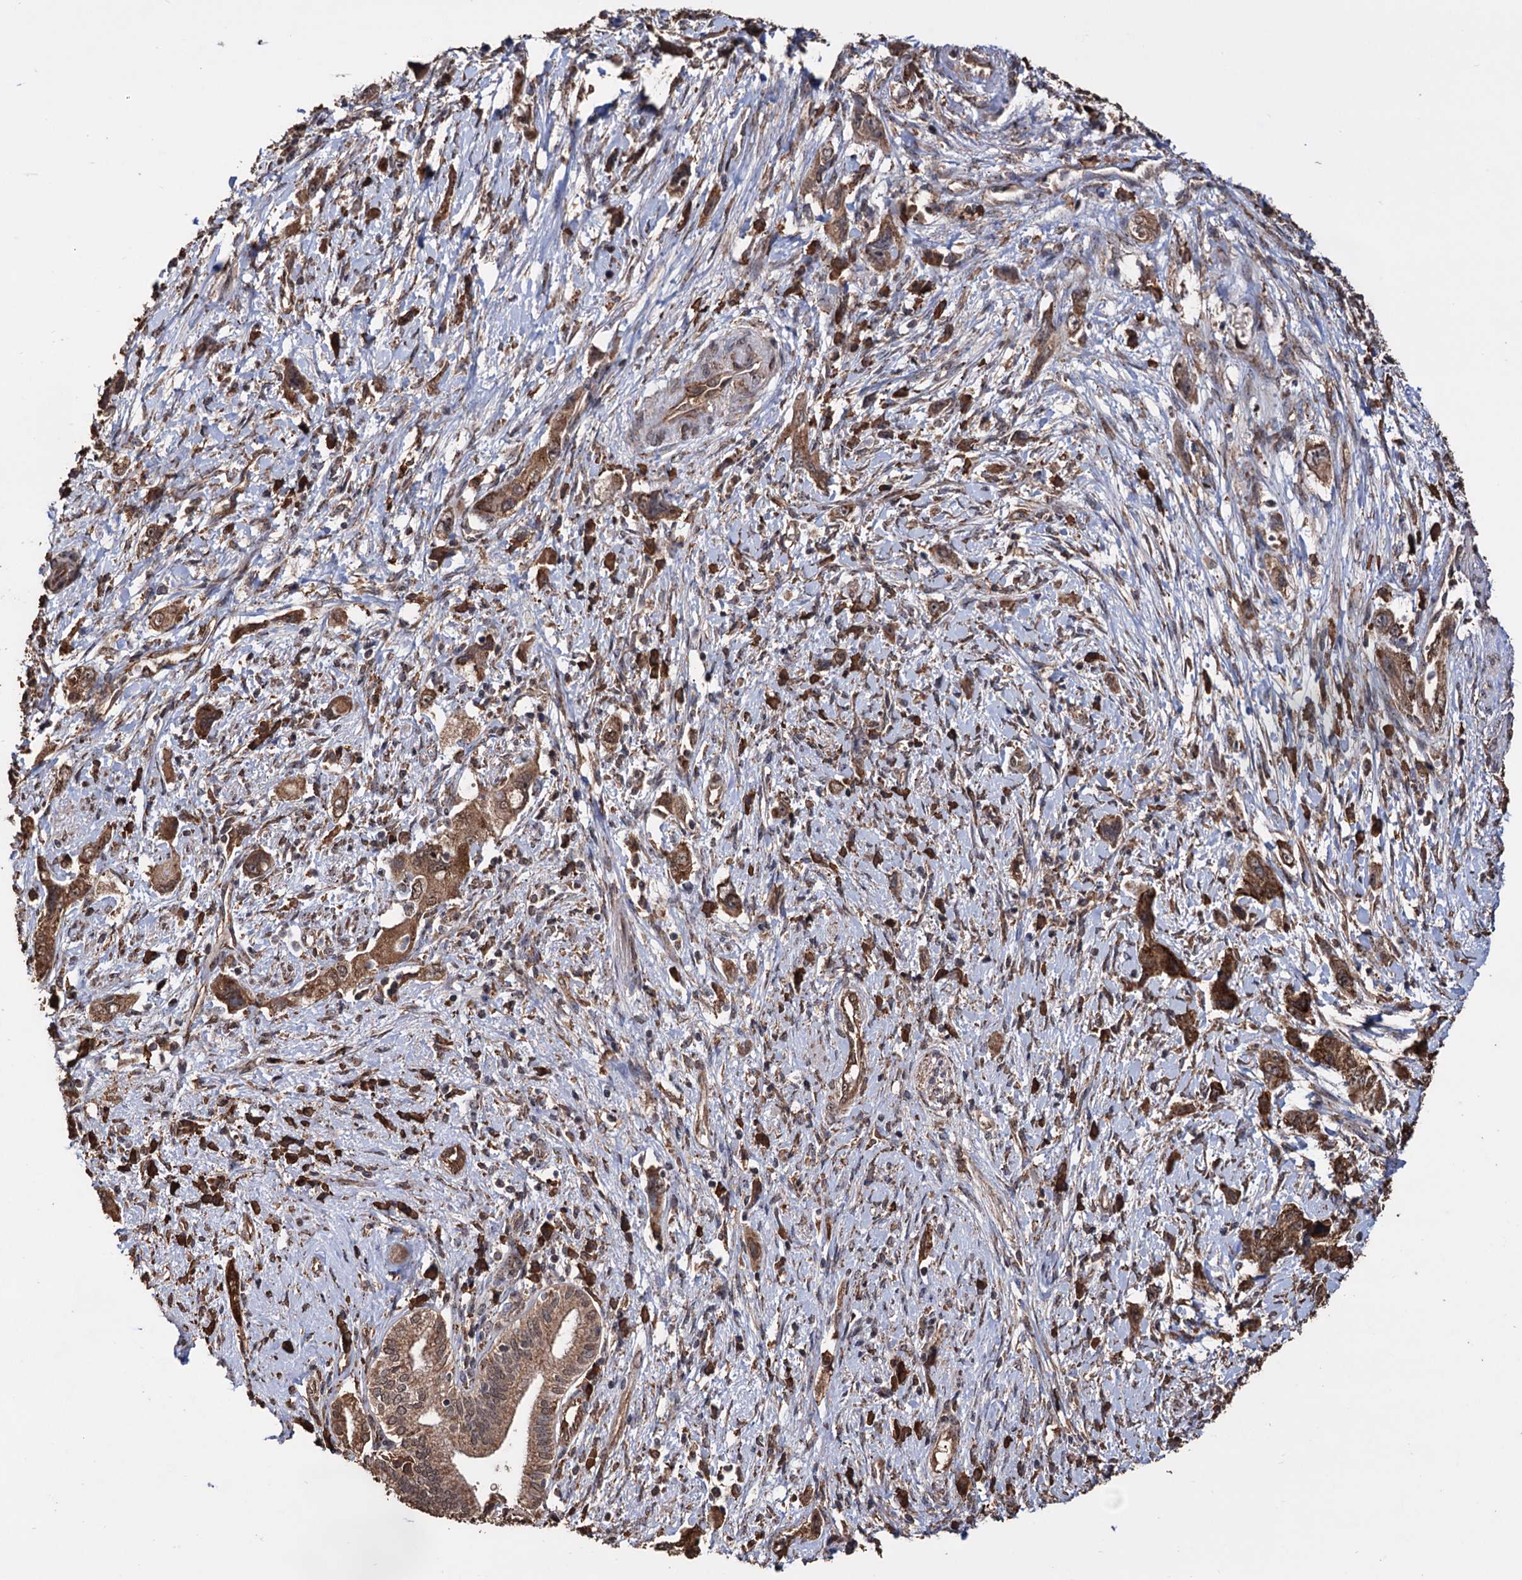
{"staining": {"intensity": "moderate", "quantity": ">75%", "location": "cytoplasmic/membranous,nuclear"}, "tissue": "pancreatic cancer", "cell_type": "Tumor cells", "image_type": "cancer", "snomed": [{"axis": "morphology", "description": "Adenocarcinoma, NOS"}, {"axis": "topography", "description": "Pancreas"}], "caption": "Protein staining exhibits moderate cytoplasmic/membranous and nuclear expression in about >75% of tumor cells in pancreatic cancer.", "gene": "TBC1D12", "patient": {"sex": "female", "age": 73}}